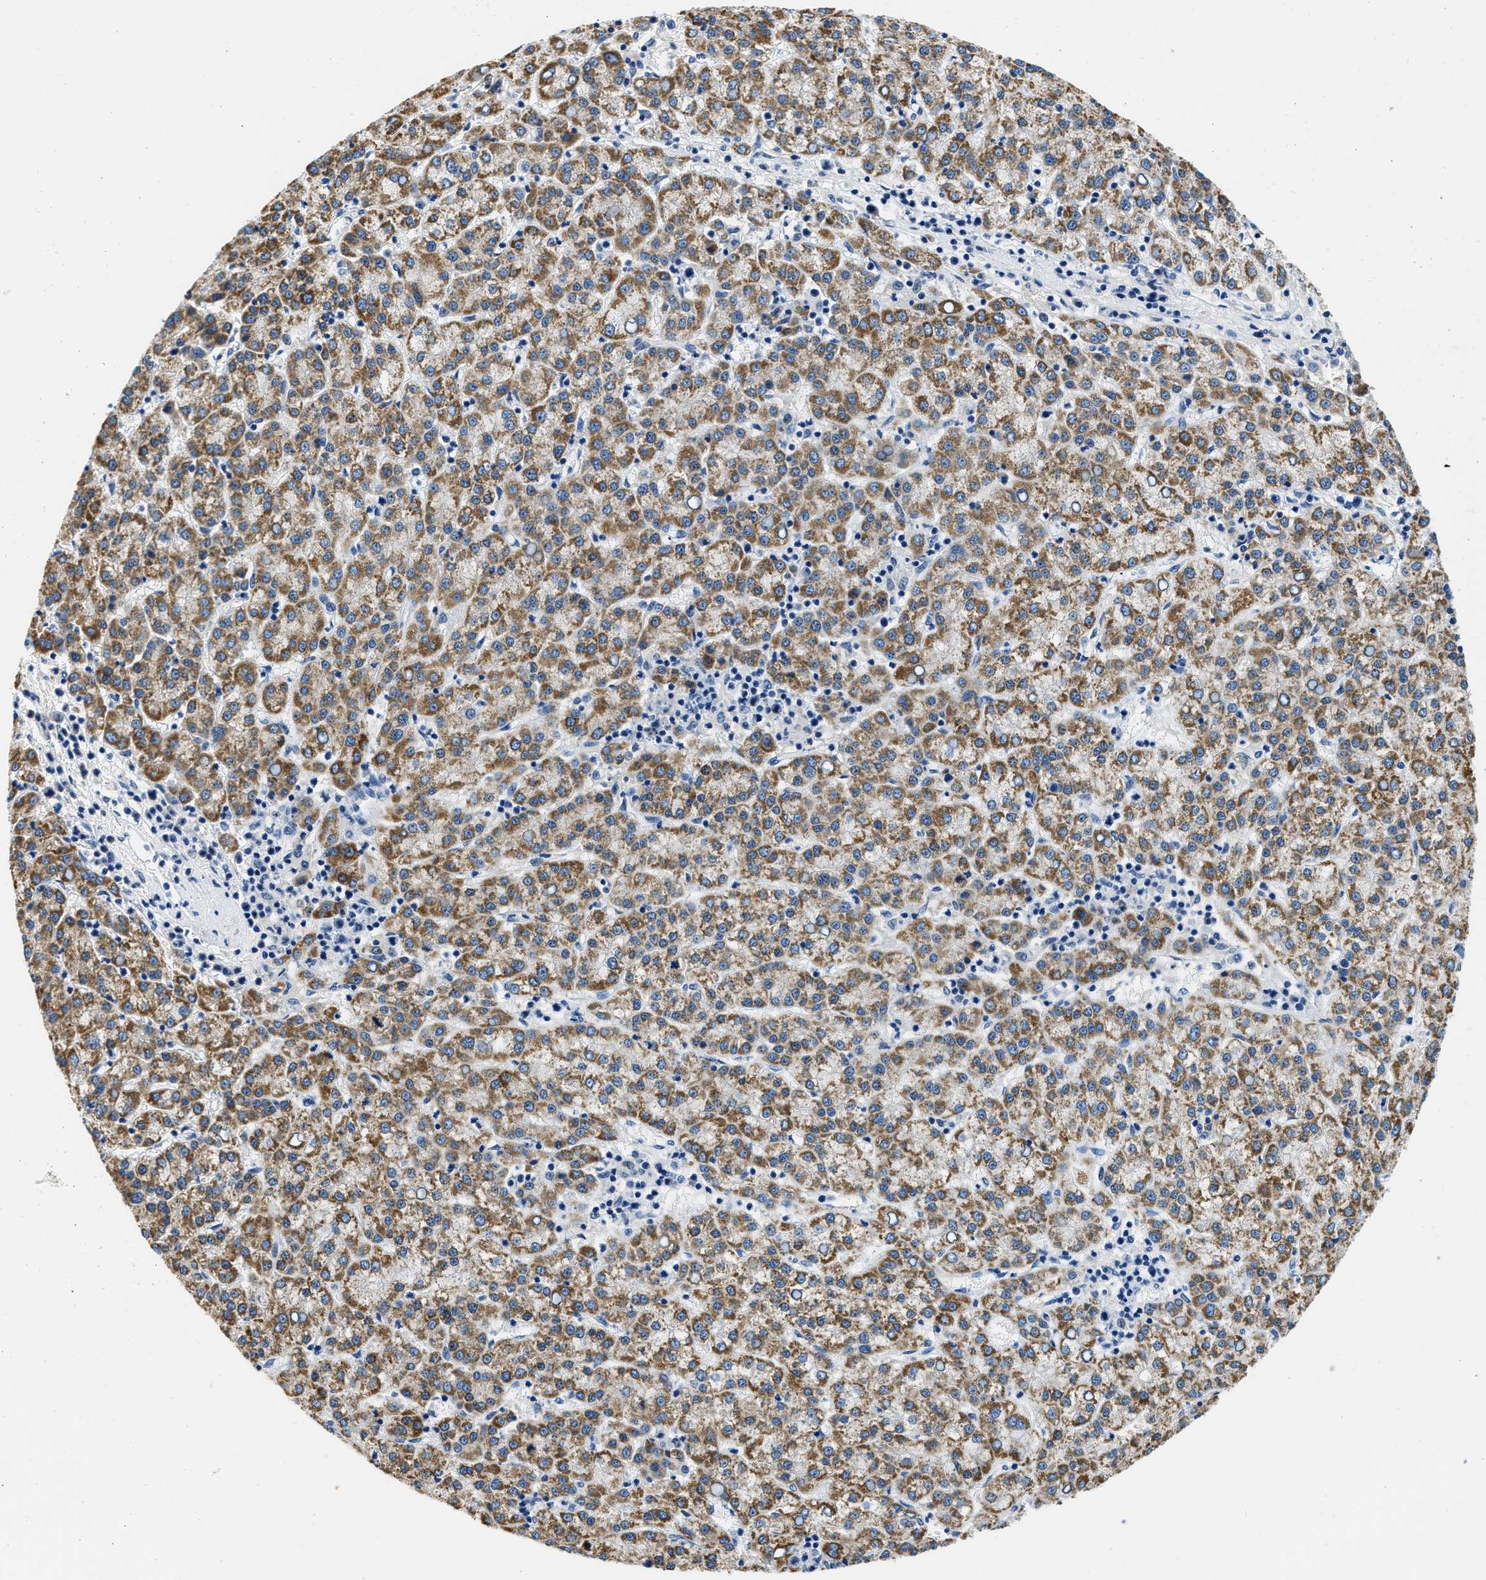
{"staining": {"intensity": "moderate", "quantity": ">75%", "location": "cytoplasmic/membranous"}, "tissue": "liver cancer", "cell_type": "Tumor cells", "image_type": "cancer", "snomed": [{"axis": "morphology", "description": "Carcinoma, Hepatocellular, NOS"}, {"axis": "topography", "description": "Liver"}], "caption": "A medium amount of moderate cytoplasmic/membranous positivity is identified in about >75% of tumor cells in hepatocellular carcinoma (liver) tissue.", "gene": "PCK2", "patient": {"sex": "female", "age": 58}}